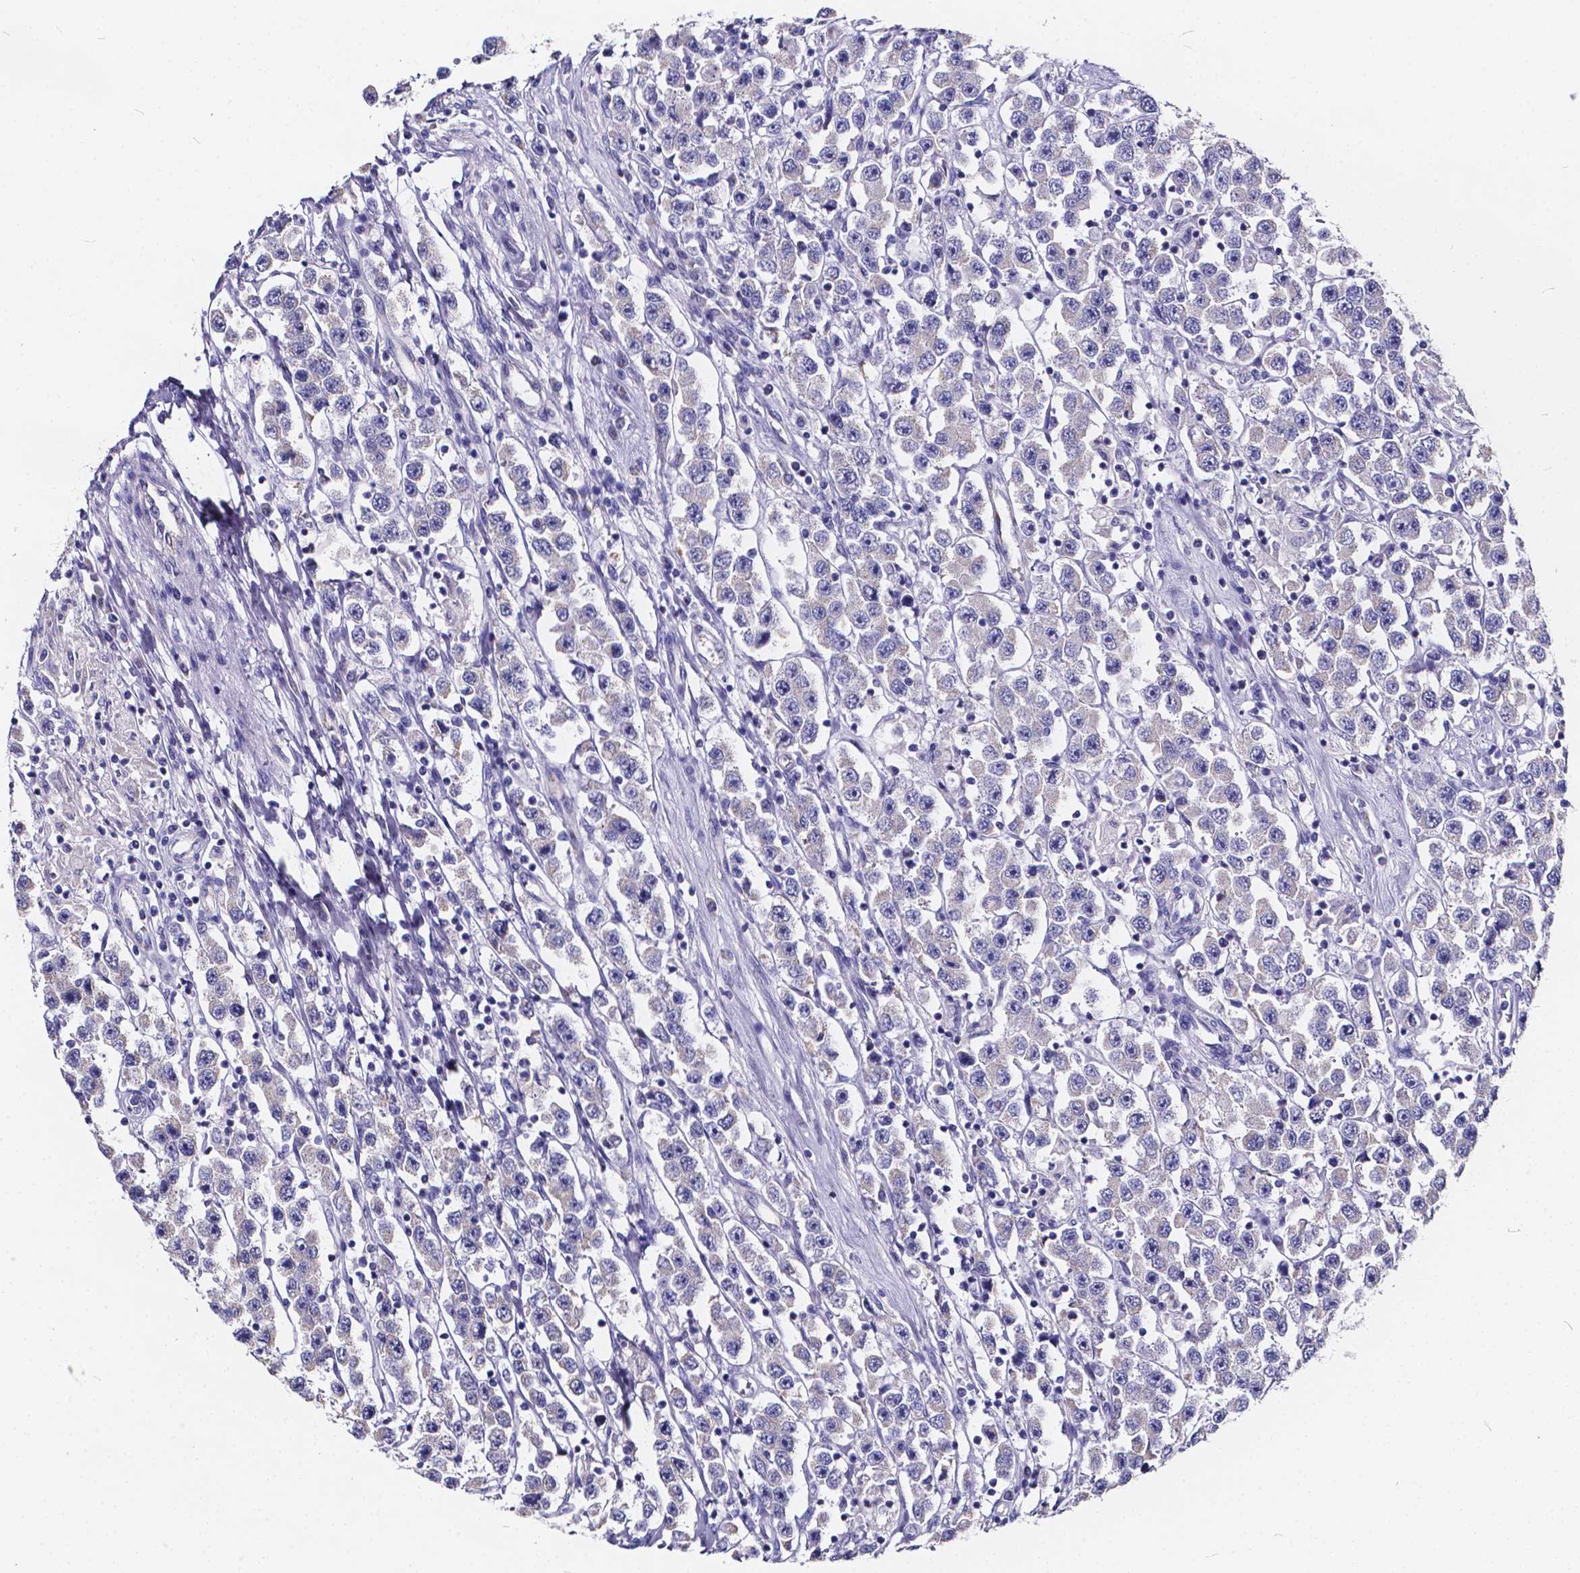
{"staining": {"intensity": "negative", "quantity": "none", "location": "none"}, "tissue": "testis cancer", "cell_type": "Tumor cells", "image_type": "cancer", "snomed": [{"axis": "morphology", "description": "Seminoma, NOS"}, {"axis": "topography", "description": "Testis"}], "caption": "Testis seminoma was stained to show a protein in brown. There is no significant positivity in tumor cells.", "gene": "SPEF2", "patient": {"sex": "male", "age": 45}}